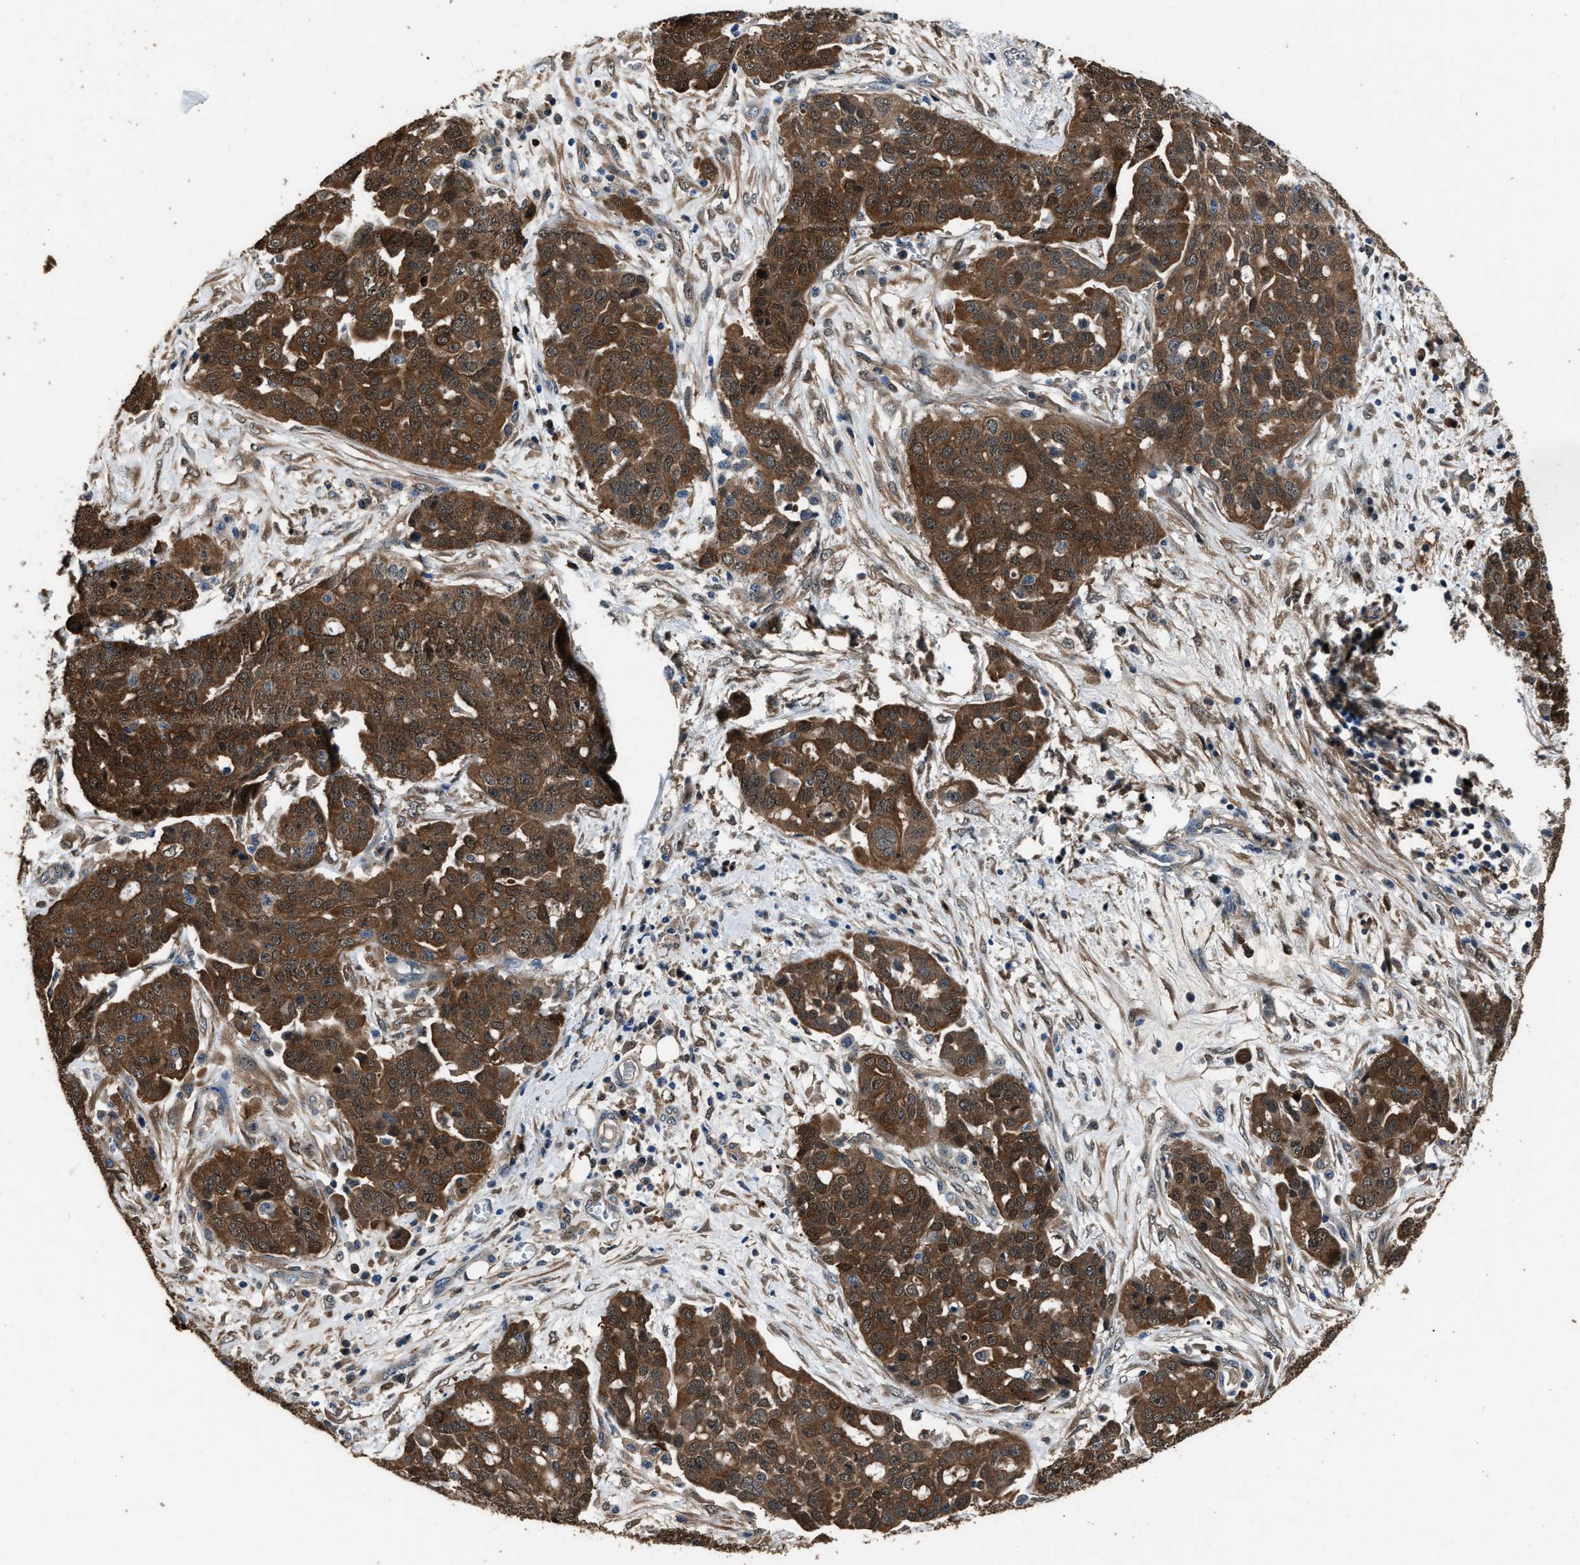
{"staining": {"intensity": "strong", "quantity": ">75%", "location": "cytoplasmic/membranous"}, "tissue": "ovarian cancer", "cell_type": "Tumor cells", "image_type": "cancer", "snomed": [{"axis": "morphology", "description": "Cystadenocarcinoma, serous, NOS"}, {"axis": "topography", "description": "Soft tissue"}, {"axis": "topography", "description": "Ovary"}], "caption": "The photomicrograph displays staining of ovarian cancer (serous cystadenocarcinoma), revealing strong cytoplasmic/membranous protein expression (brown color) within tumor cells. The staining was performed using DAB, with brown indicating positive protein expression. Nuclei are stained blue with hematoxylin.", "gene": "GSTP1", "patient": {"sex": "female", "age": 57}}